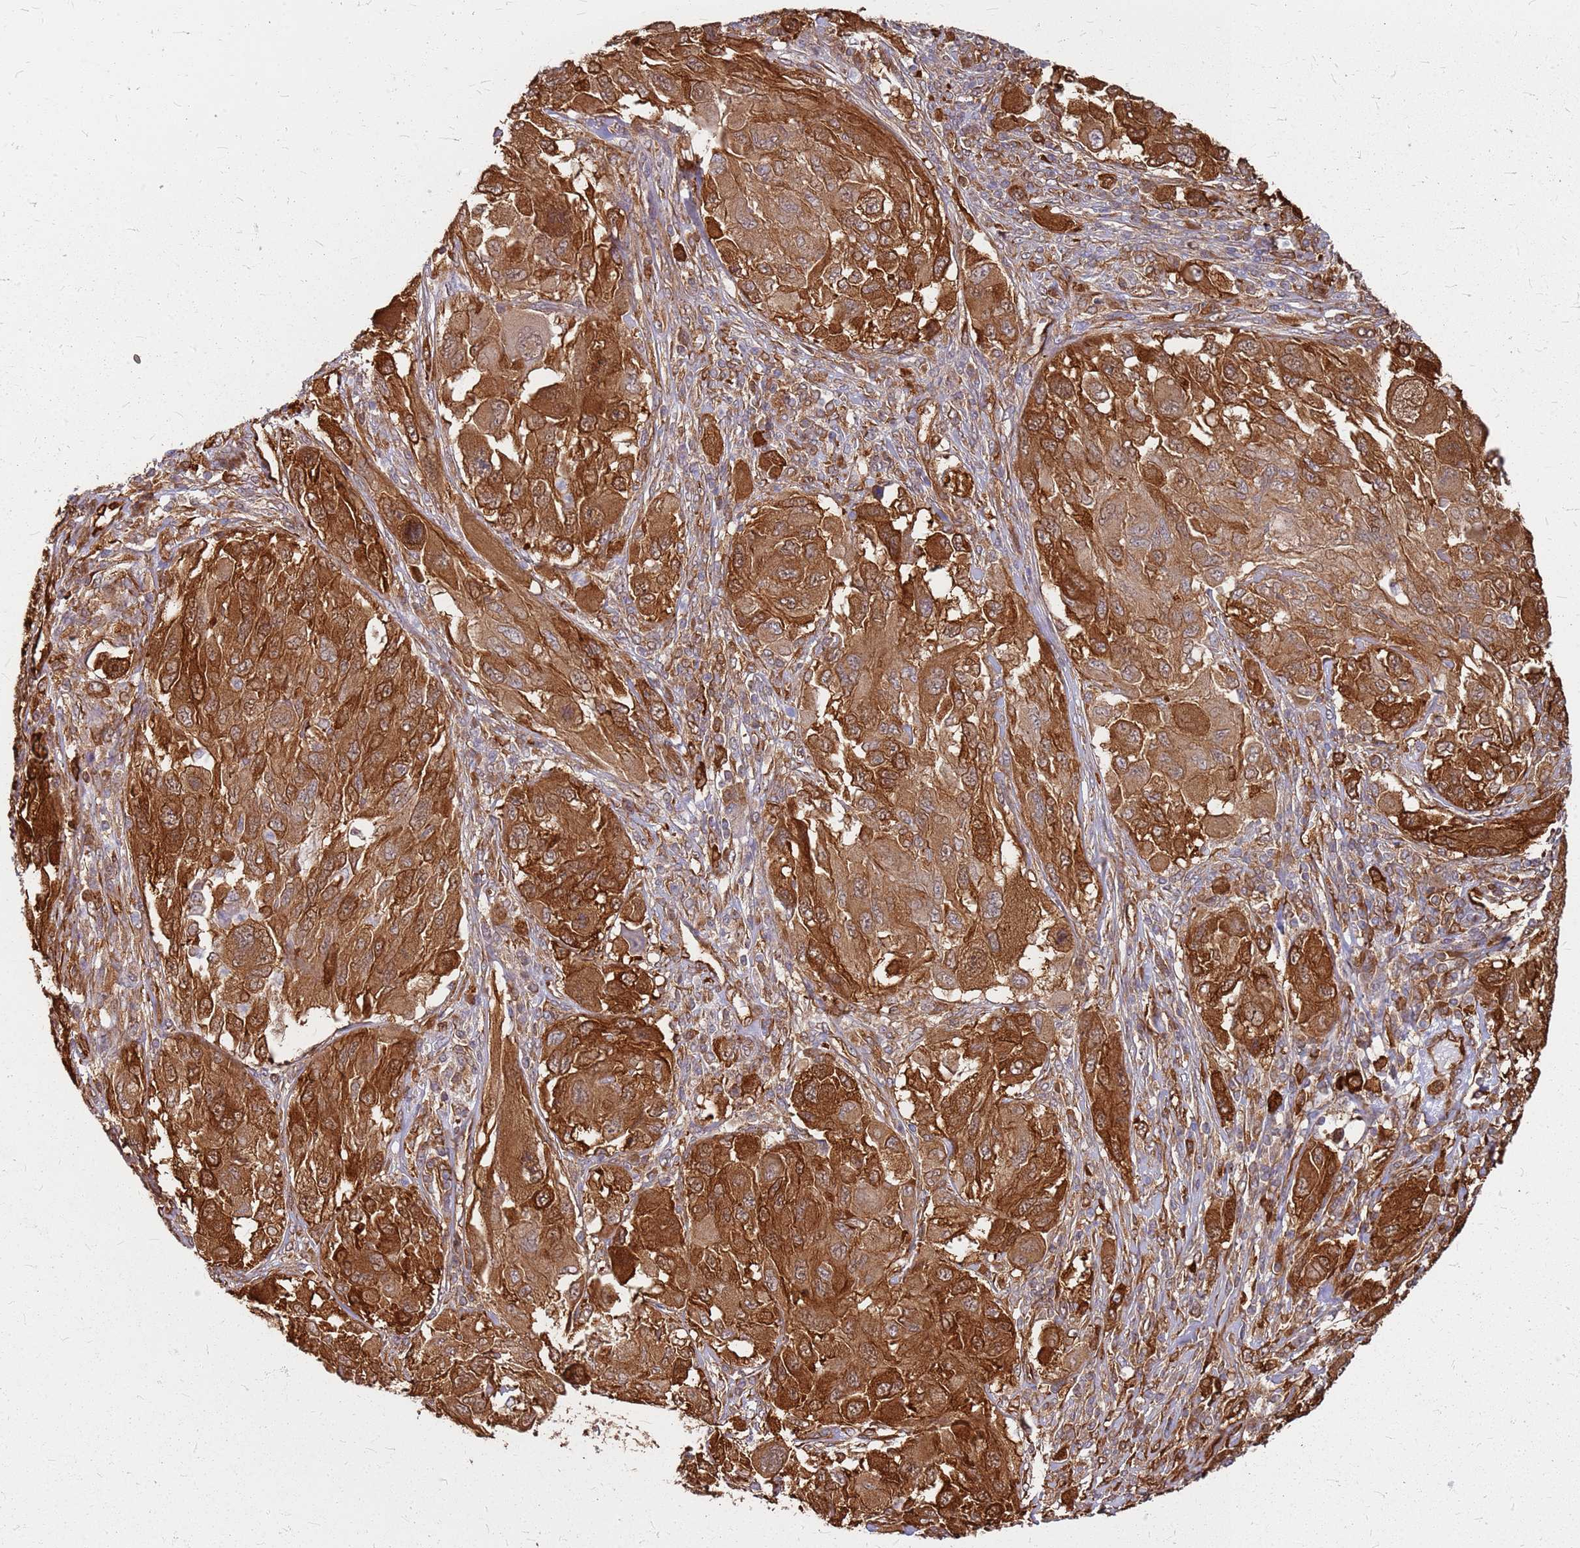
{"staining": {"intensity": "moderate", "quantity": ">75%", "location": "cytoplasmic/membranous"}, "tissue": "melanoma", "cell_type": "Tumor cells", "image_type": "cancer", "snomed": [{"axis": "morphology", "description": "Malignant melanoma, NOS"}, {"axis": "topography", "description": "Skin"}], "caption": "Protein staining displays moderate cytoplasmic/membranous staining in about >75% of tumor cells in melanoma. The staining was performed using DAB to visualize the protein expression in brown, while the nuclei were stained in blue with hematoxylin (Magnification: 20x).", "gene": "HDX", "patient": {"sex": "female", "age": 91}}